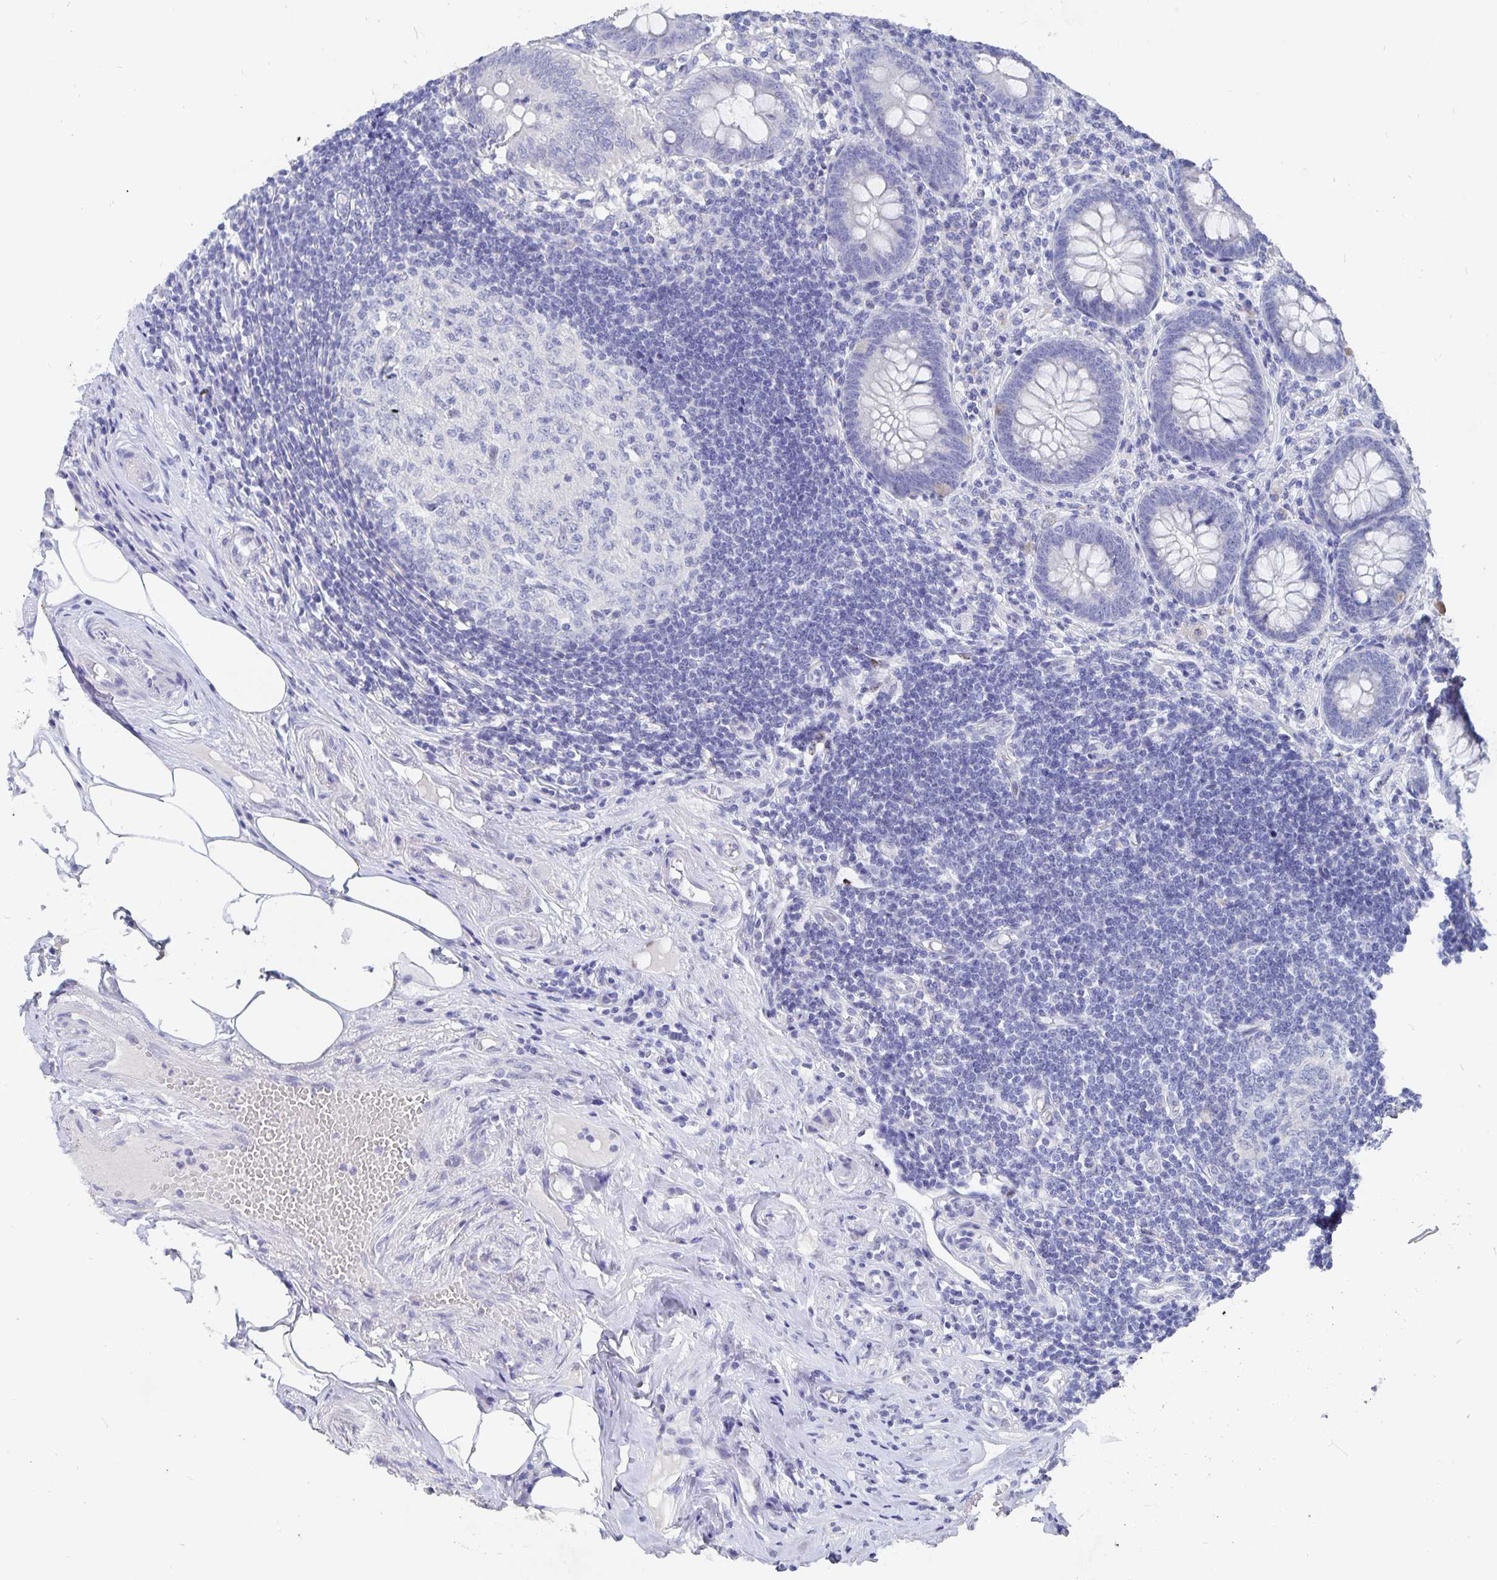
{"staining": {"intensity": "negative", "quantity": "none", "location": "none"}, "tissue": "appendix", "cell_type": "Glandular cells", "image_type": "normal", "snomed": [{"axis": "morphology", "description": "Normal tissue, NOS"}, {"axis": "topography", "description": "Appendix"}], "caption": "Photomicrograph shows no significant protein staining in glandular cells of benign appendix.", "gene": "SMOC1", "patient": {"sex": "female", "age": 57}}